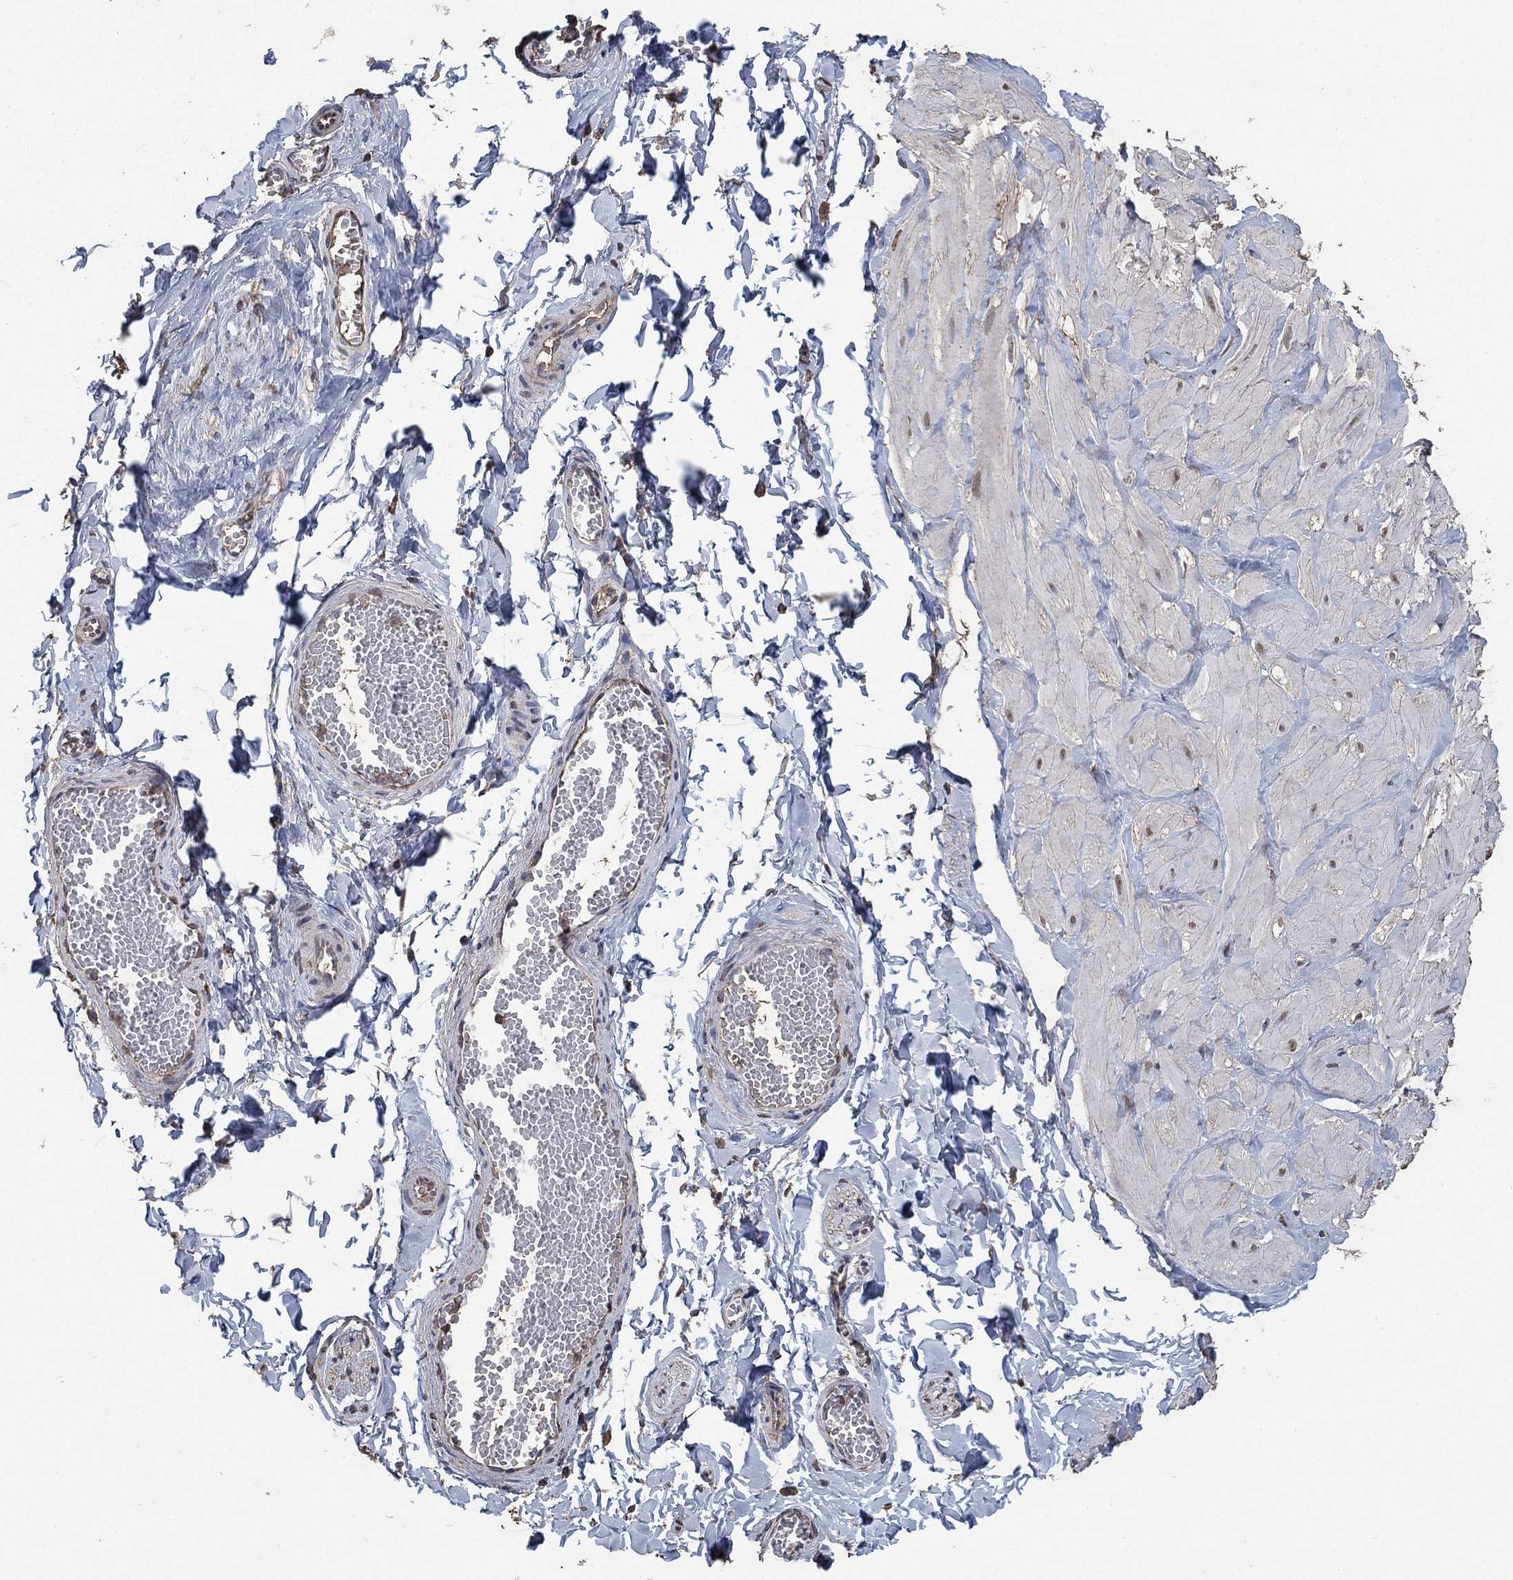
{"staining": {"intensity": "negative", "quantity": "none", "location": "none"}, "tissue": "adipose tissue", "cell_type": "Adipocytes", "image_type": "normal", "snomed": [{"axis": "morphology", "description": "Normal tissue, NOS"}, {"axis": "topography", "description": "Smooth muscle"}, {"axis": "topography", "description": "Peripheral nerve tissue"}], "caption": "The immunohistochemistry micrograph has no significant expression in adipocytes of adipose tissue. The staining is performed using DAB brown chromogen with nuclei counter-stained in using hematoxylin.", "gene": "MRPS24", "patient": {"sex": "male", "age": 22}}